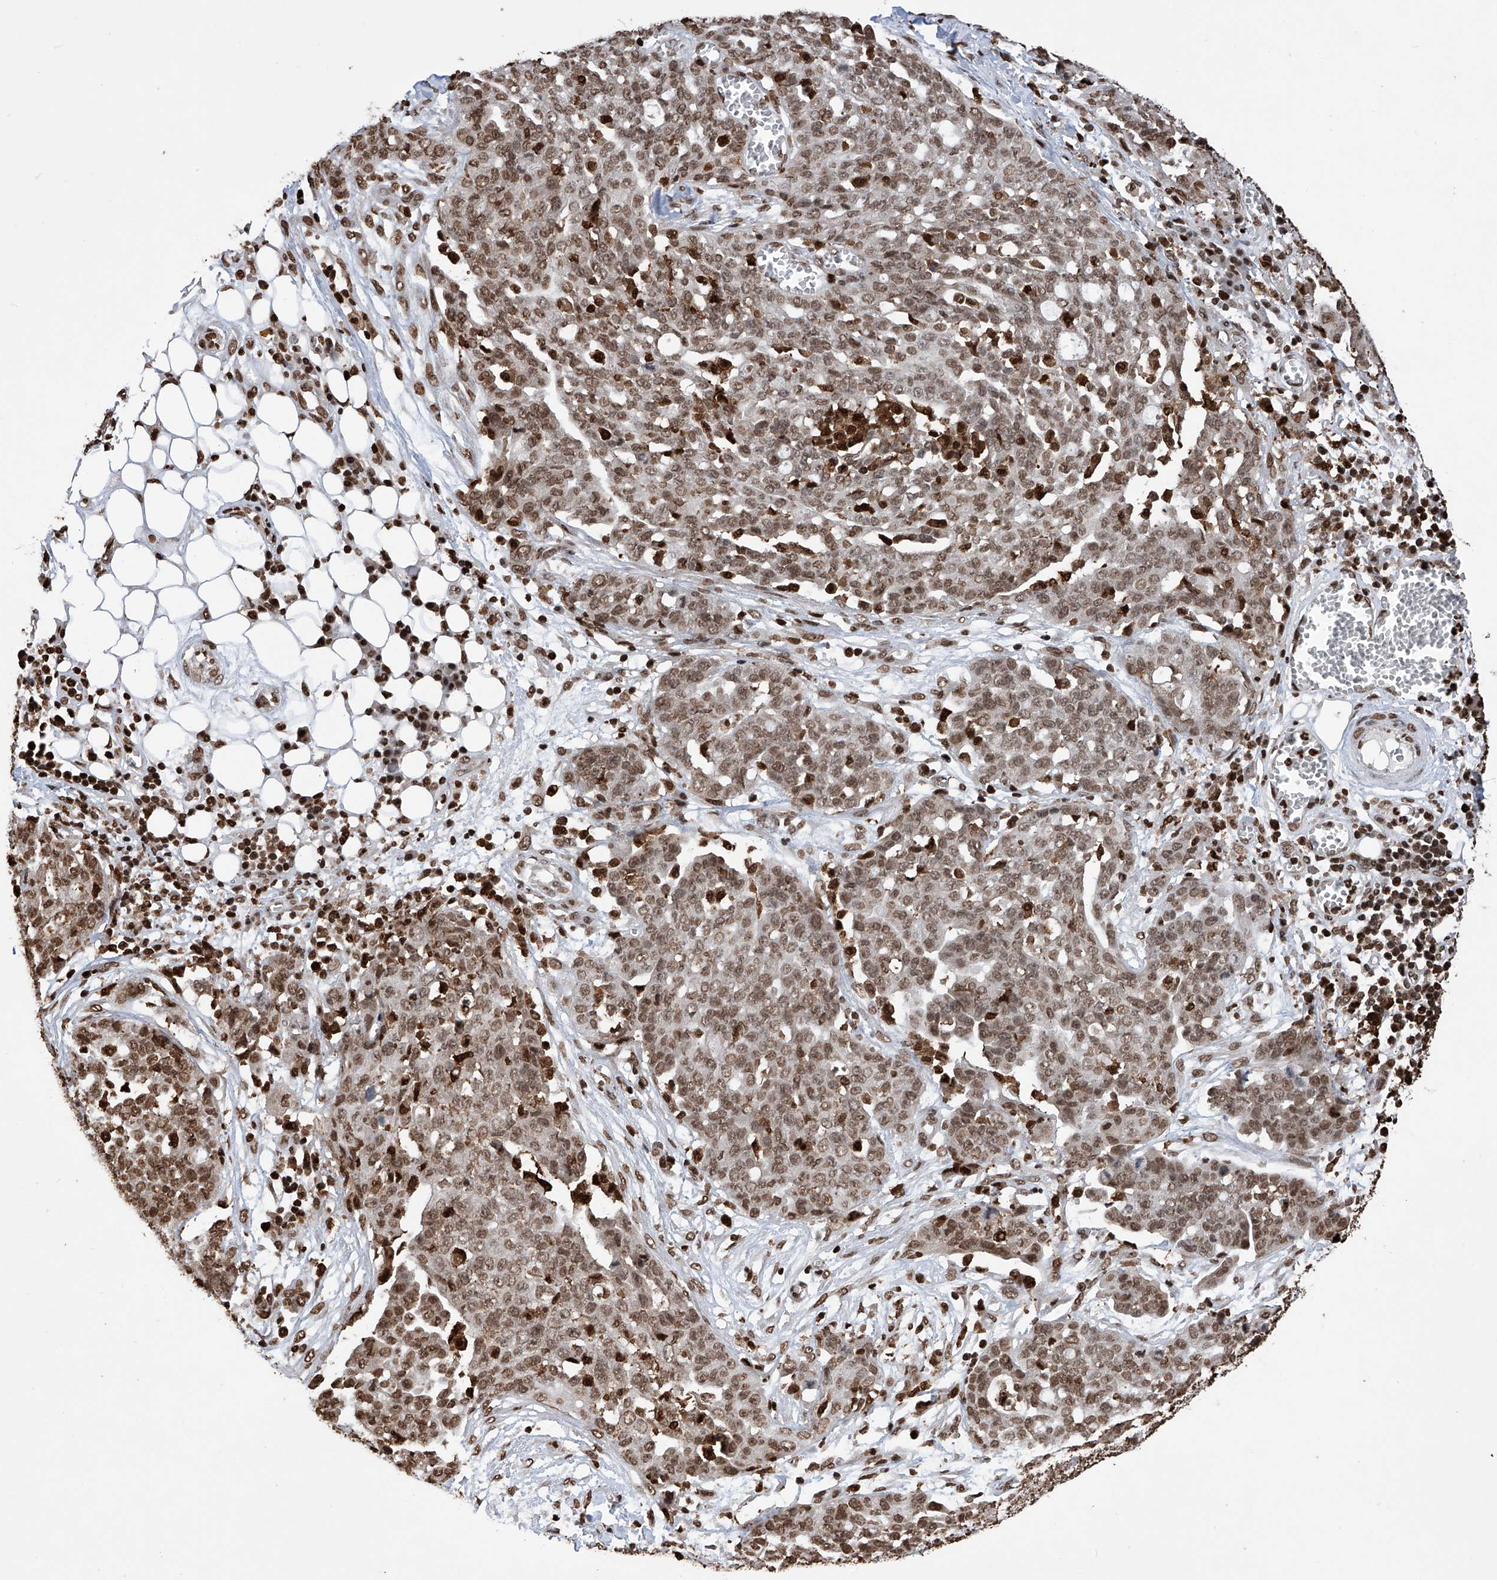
{"staining": {"intensity": "moderate", "quantity": ">75%", "location": "nuclear"}, "tissue": "ovarian cancer", "cell_type": "Tumor cells", "image_type": "cancer", "snomed": [{"axis": "morphology", "description": "Cystadenocarcinoma, serous, NOS"}, {"axis": "topography", "description": "Soft tissue"}, {"axis": "topography", "description": "Ovary"}], "caption": "A brown stain labels moderate nuclear staining of a protein in human ovarian cancer (serous cystadenocarcinoma) tumor cells. (Stains: DAB (3,3'-diaminobenzidine) in brown, nuclei in blue, Microscopy: brightfield microscopy at high magnification).", "gene": "CFAP410", "patient": {"sex": "female", "age": 57}}